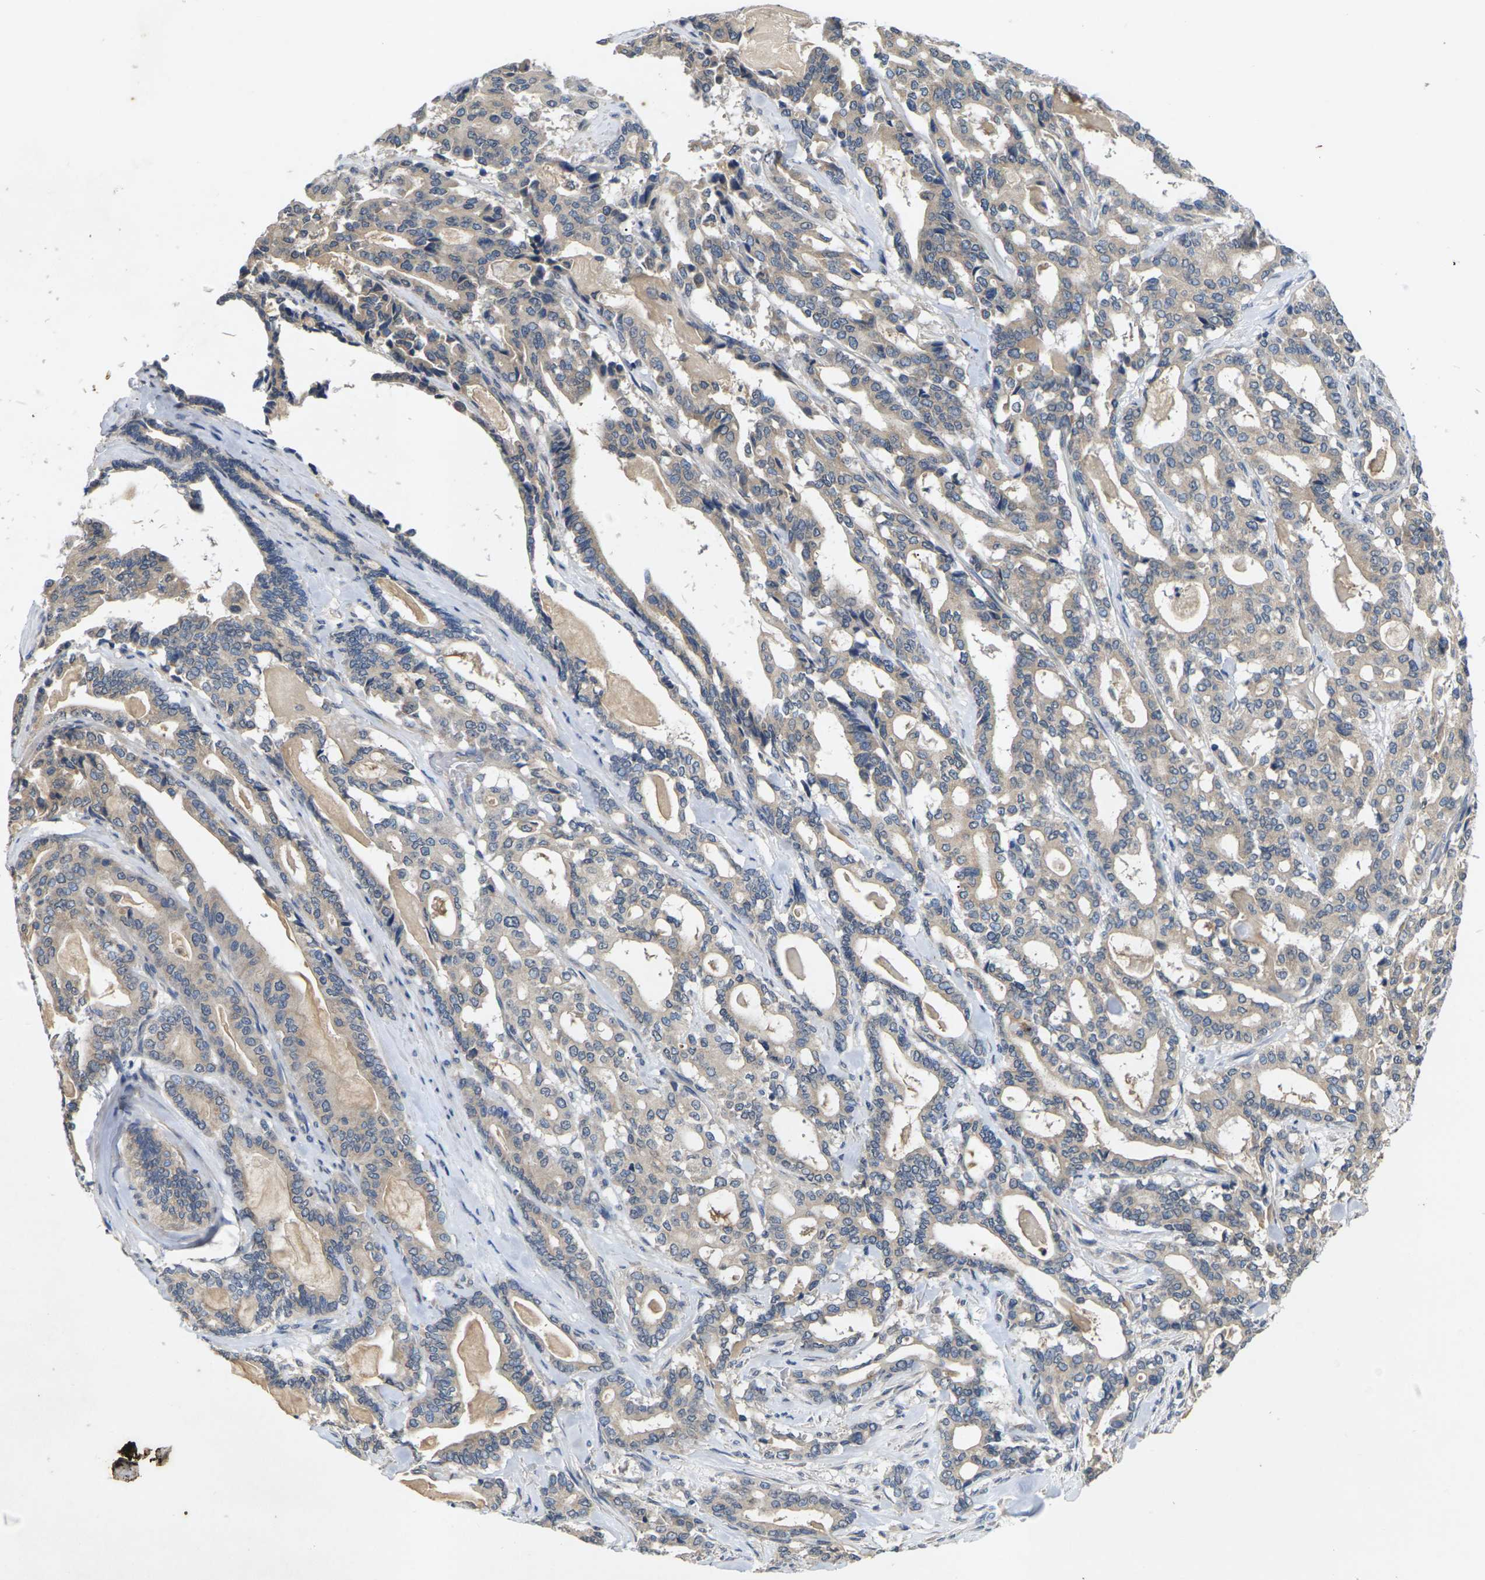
{"staining": {"intensity": "weak", "quantity": "25%-75%", "location": "cytoplasmic/membranous"}, "tissue": "pancreatic cancer", "cell_type": "Tumor cells", "image_type": "cancer", "snomed": [{"axis": "morphology", "description": "Adenocarcinoma, NOS"}, {"axis": "topography", "description": "Pancreas"}], "caption": "Weak cytoplasmic/membranous protein staining is identified in approximately 25%-75% of tumor cells in pancreatic cancer.", "gene": "SLC2A2", "patient": {"sex": "male", "age": 63}}